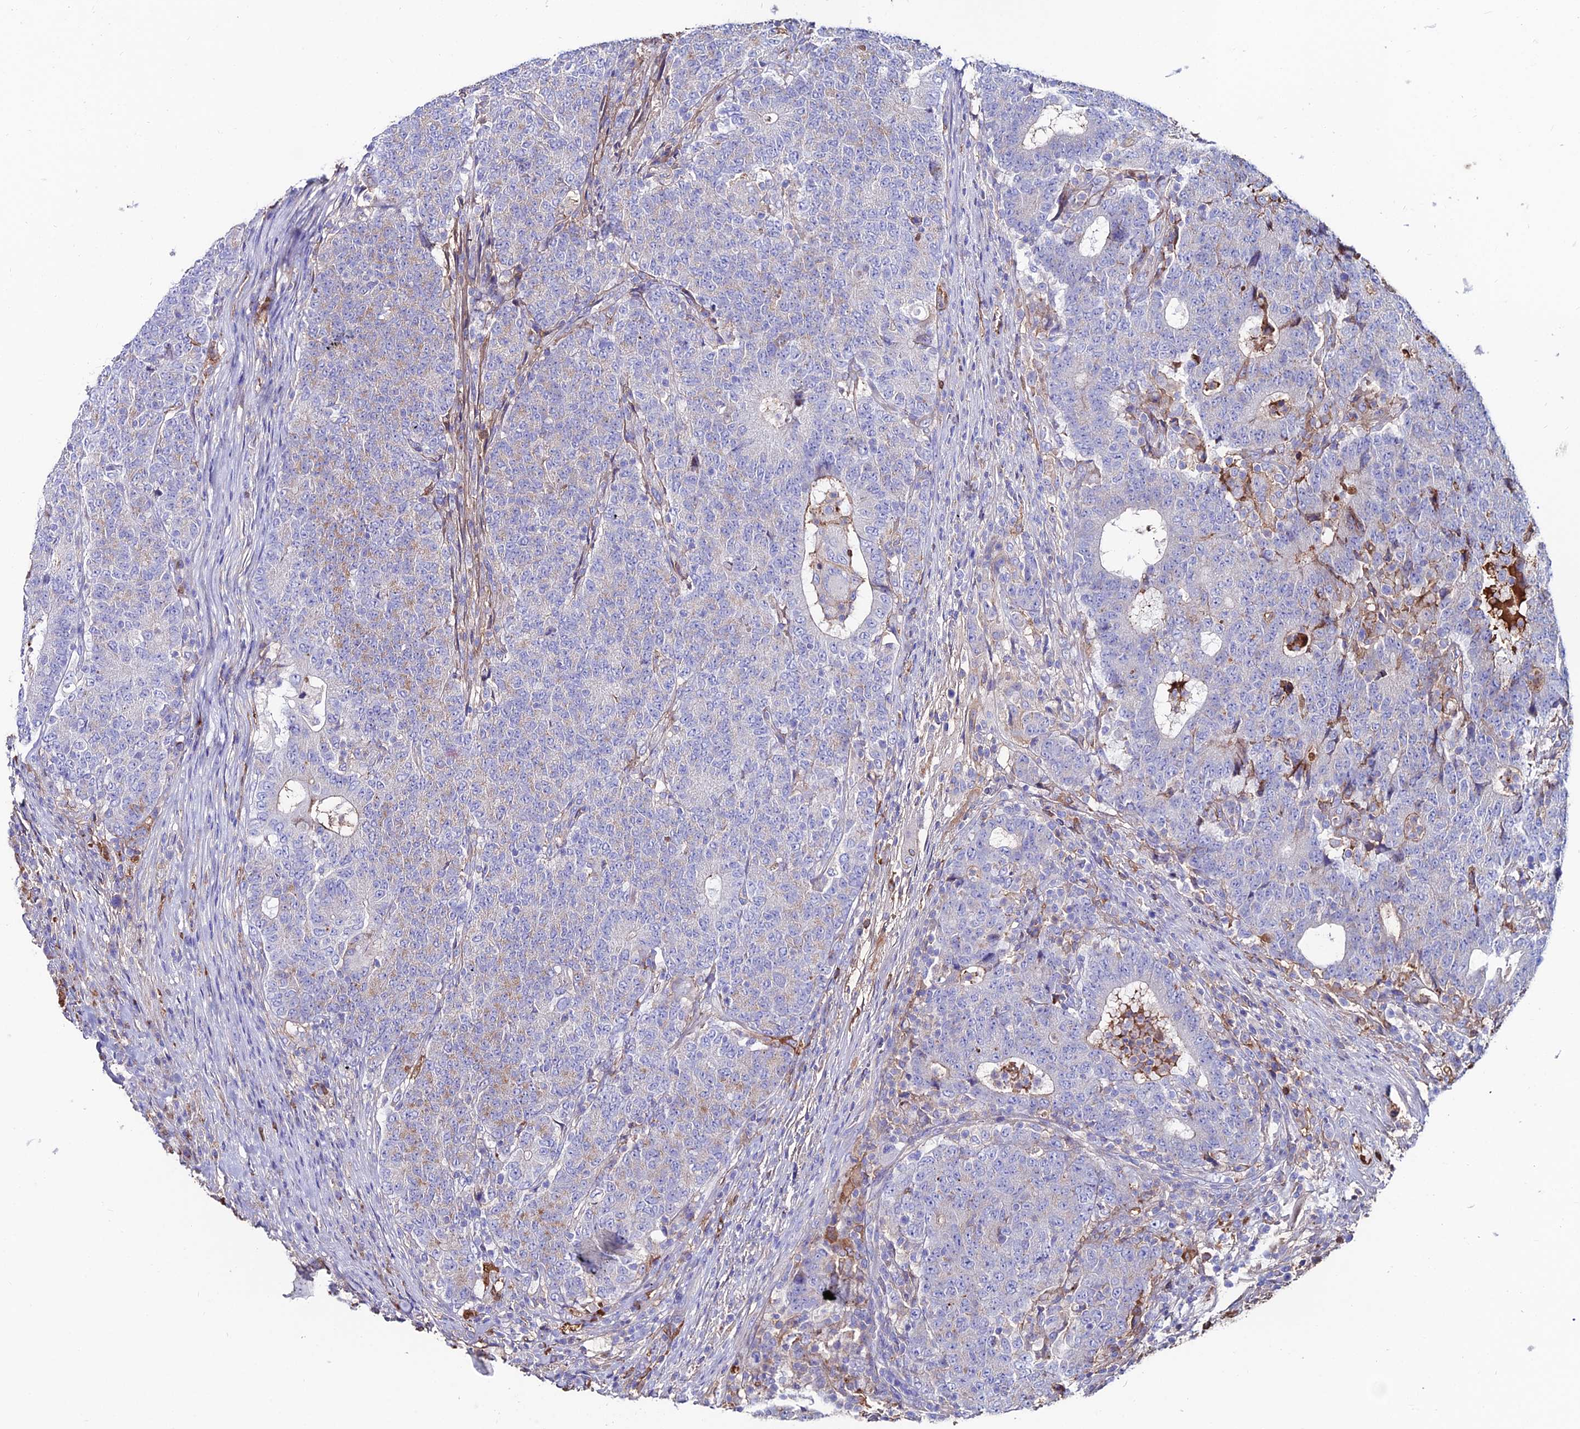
{"staining": {"intensity": "weak", "quantity": "<25%", "location": "cytoplasmic/membranous"}, "tissue": "colorectal cancer", "cell_type": "Tumor cells", "image_type": "cancer", "snomed": [{"axis": "morphology", "description": "Adenocarcinoma, NOS"}, {"axis": "topography", "description": "Colon"}], "caption": "An image of human colorectal cancer (adenocarcinoma) is negative for staining in tumor cells.", "gene": "SLC25A16", "patient": {"sex": "female", "age": 75}}